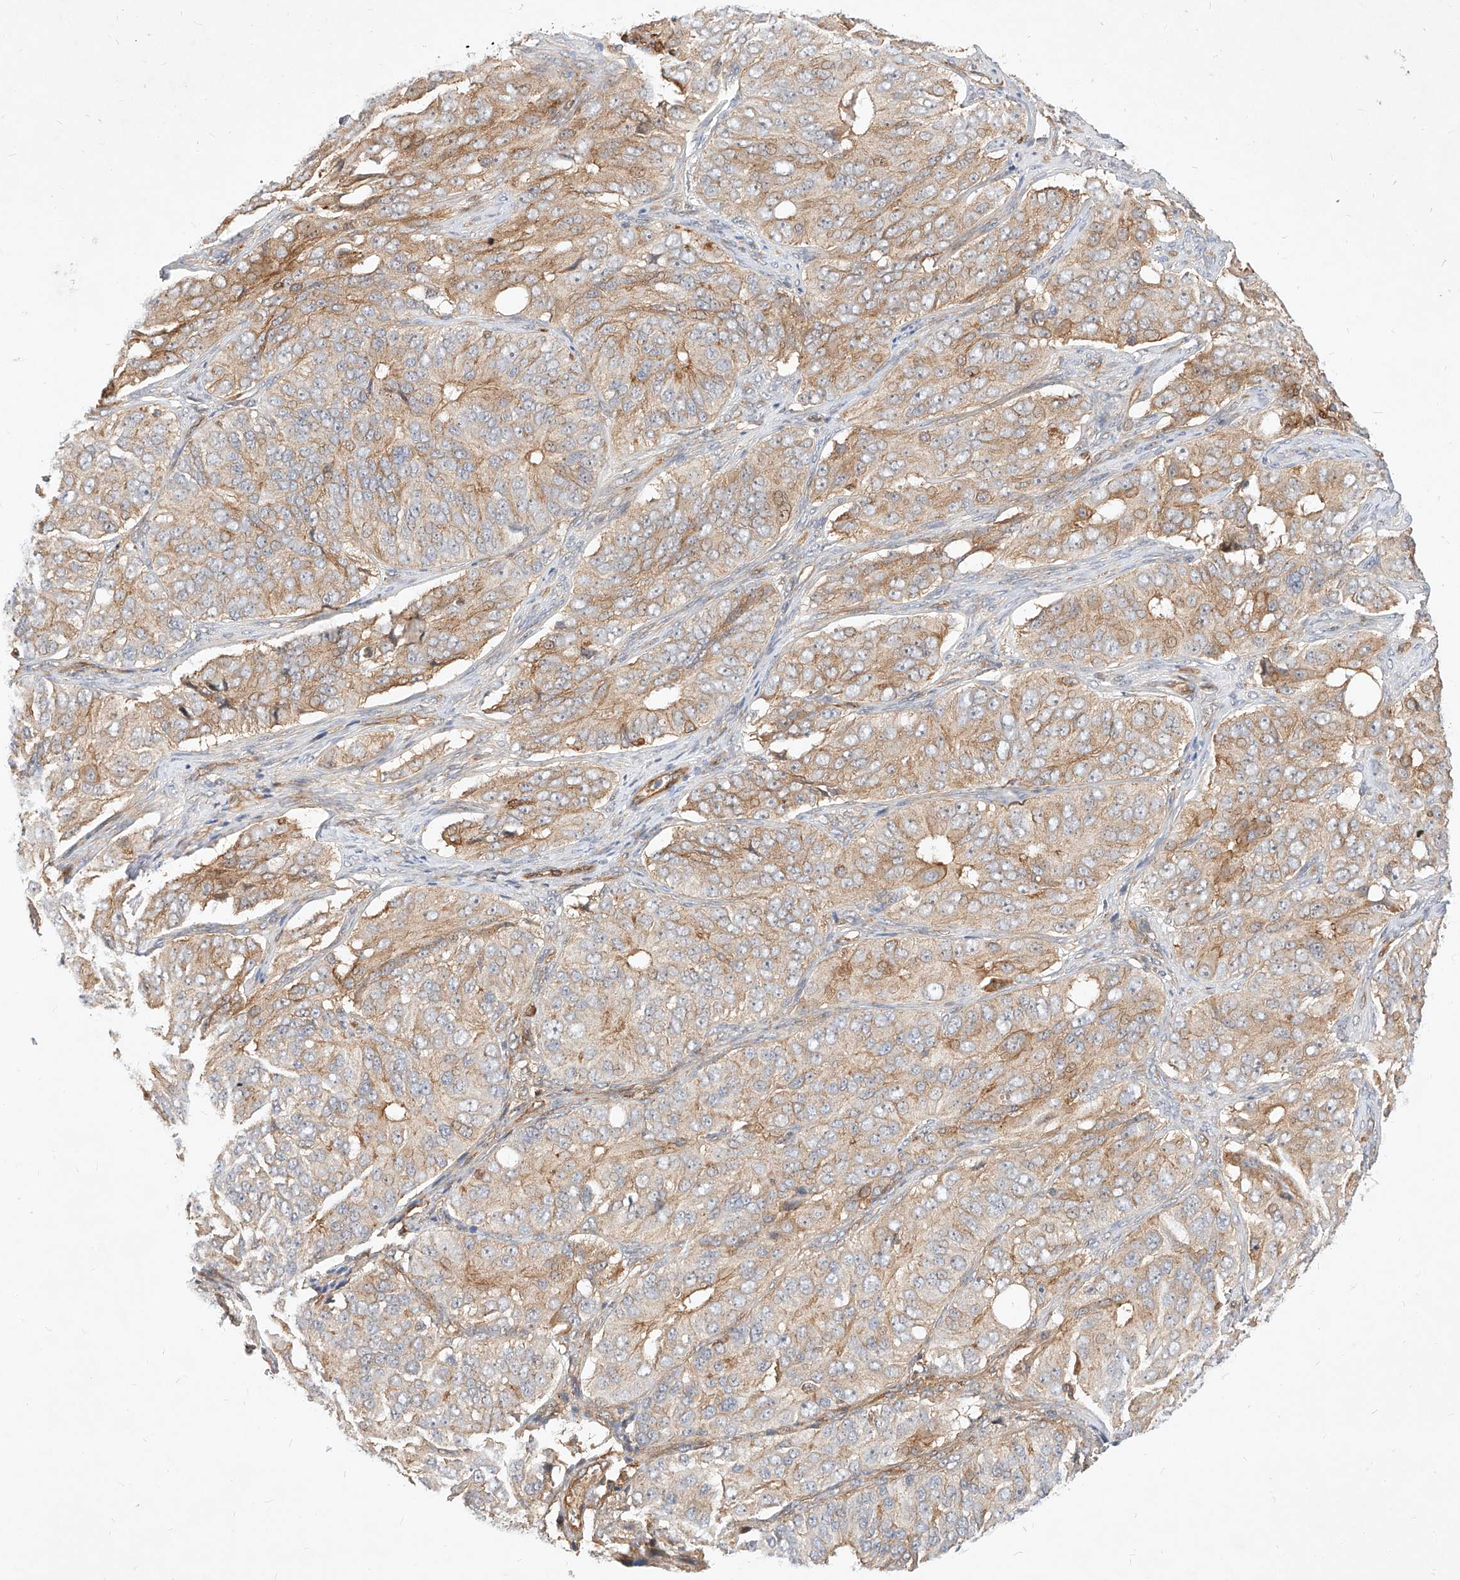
{"staining": {"intensity": "moderate", "quantity": "<25%", "location": "cytoplasmic/membranous"}, "tissue": "ovarian cancer", "cell_type": "Tumor cells", "image_type": "cancer", "snomed": [{"axis": "morphology", "description": "Carcinoma, endometroid"}, {"axis": "topography", "description": "Ovary"}], "caption": "Brown immunohistochemical staining in human ovarian cancer demonstrates moderate cytoplasmic/membranous expression in approximately <25% of tumor cells.", "gene": "NFAM1", "patient": {"sex": "female", "age": 51}}